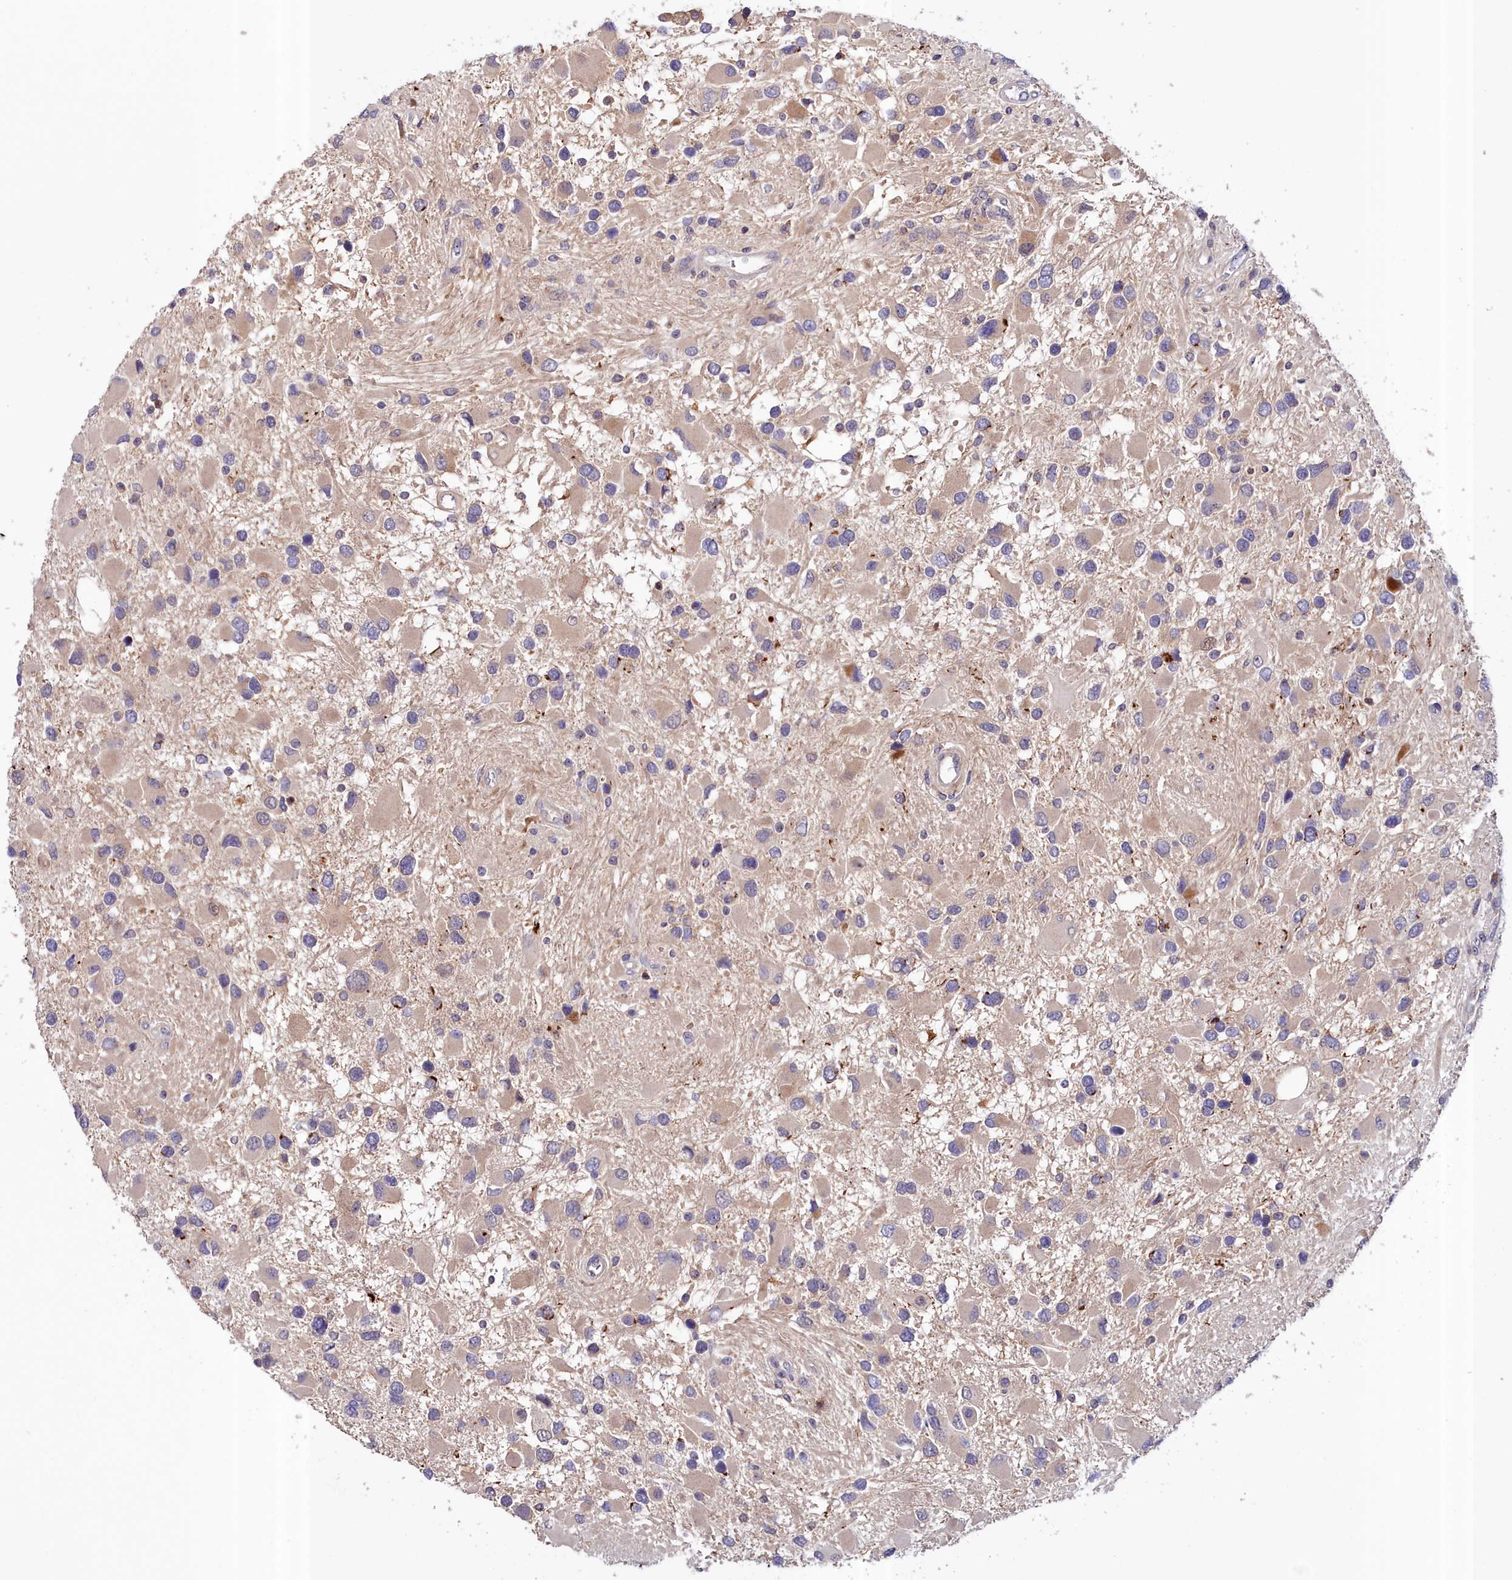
{"staining": {"intensity": "weak", "quantity": "<25%", "location": "cytoplasmic/membranous"}, "tissue": "glioma", "cell_type": "Tumor cells", "image_type": "cancer", "snomed": [{"axis": "morphology", "description": "Glioma, malignant, High grade"}, {"axis": "topography", "description": "Brain"}], "caption": "This is a micrograph of IHC staining of glioma, which shows no expression in tumor cells.", "gene": "NEURL4", "patient": {"sex": "male", "age": 53}}